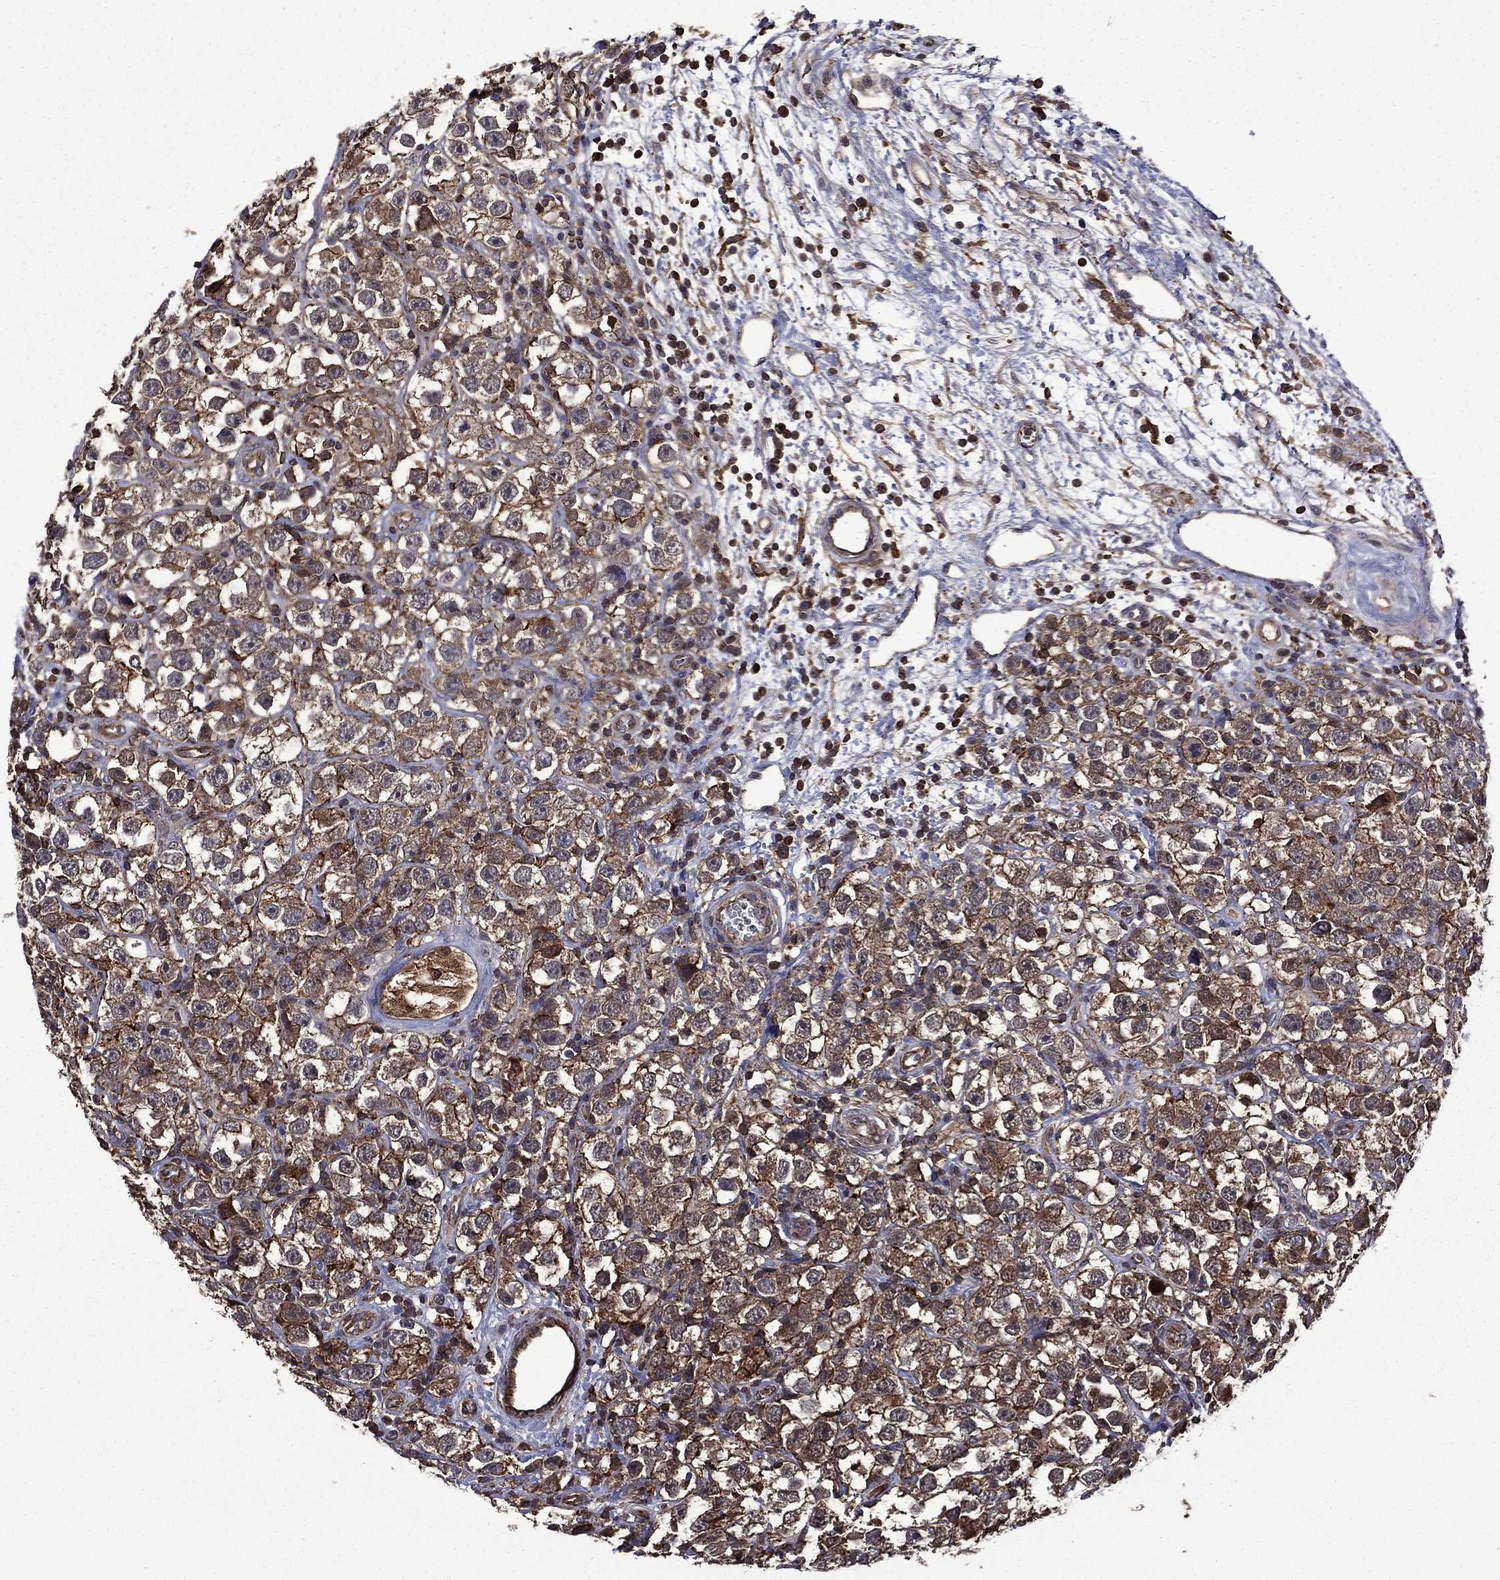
{"staining": {"intensity": "moderate", "quantity": ">75%", "location": "cytoplasmic/membranous"}, "tissue": "testis cancer", "cell_type": "Tumor cells", "image_type": "cancer", "snomed": [{"axis": "morphology", "description": "Seminoma, NOS"}, {"axis": "topography", "description": "Testis"}], "caption": "DAB (3,3'-diaminobenzidine) immunohistochemical staining of testis cancer exhibits moderate cytoplasmic/membranous protein staining in approximately >75% of tumor cells.", "gene": "PLPP3", "patient": {"sex": "male", "age": 26}}